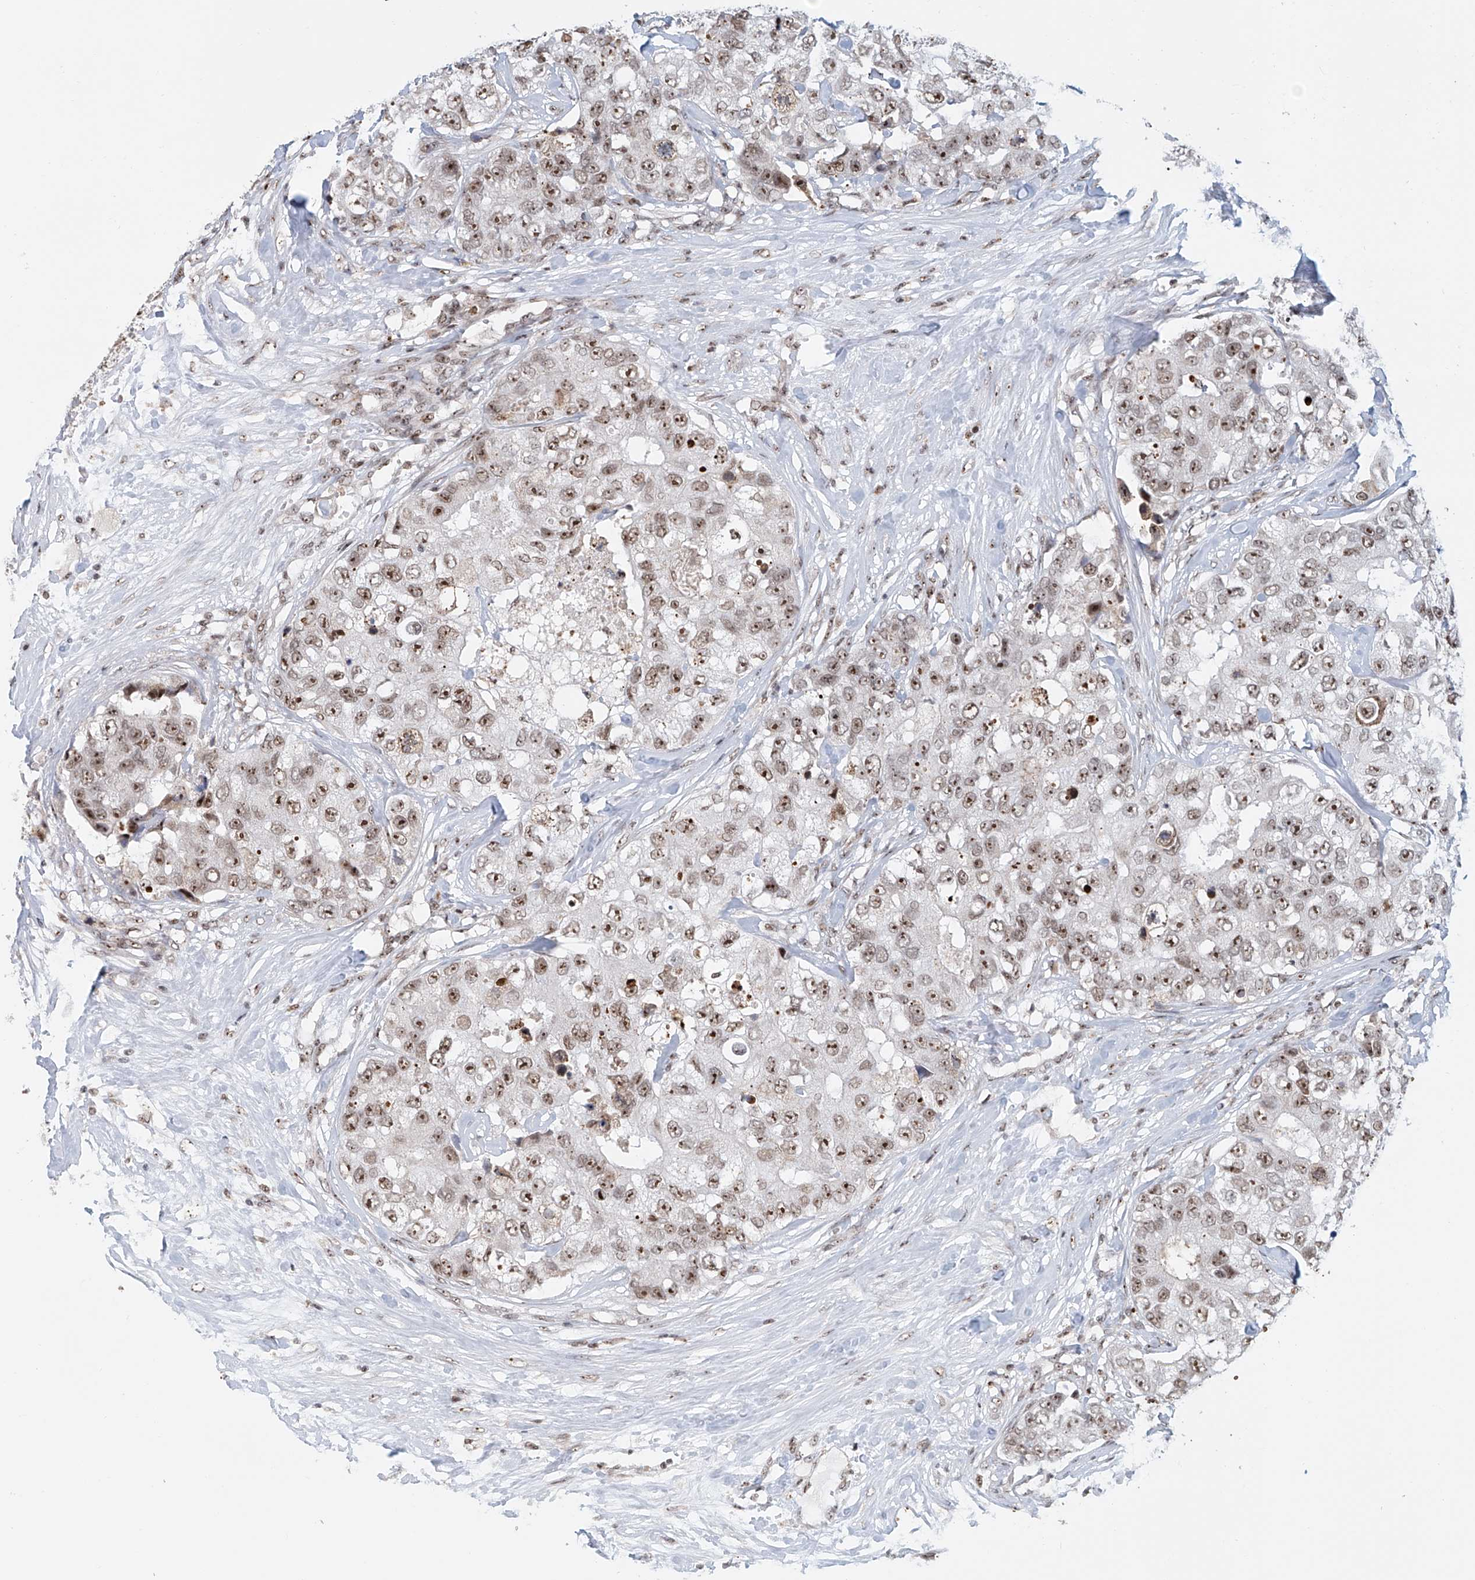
{"staining": {"intensity": "moderate", "quantity": ">75%", "location": "nuclear"}, "tissue": "breast cancer", "cell_type": "Tumor cells", "image_type": "cancer", "snomed": [{"axis": "morphology", "description": "Duct carcinoma"}, {"axis": "topography", "description": "Breast"}], "caption": "Brown immunohistochemical staining in breast cancer (invasive ductal carcinoma) demonstrates moderate nuclear staining in about >75% of tumor cells.", "gene": "PRUNE2", "patient": {"sex": "female", "age": 62}}